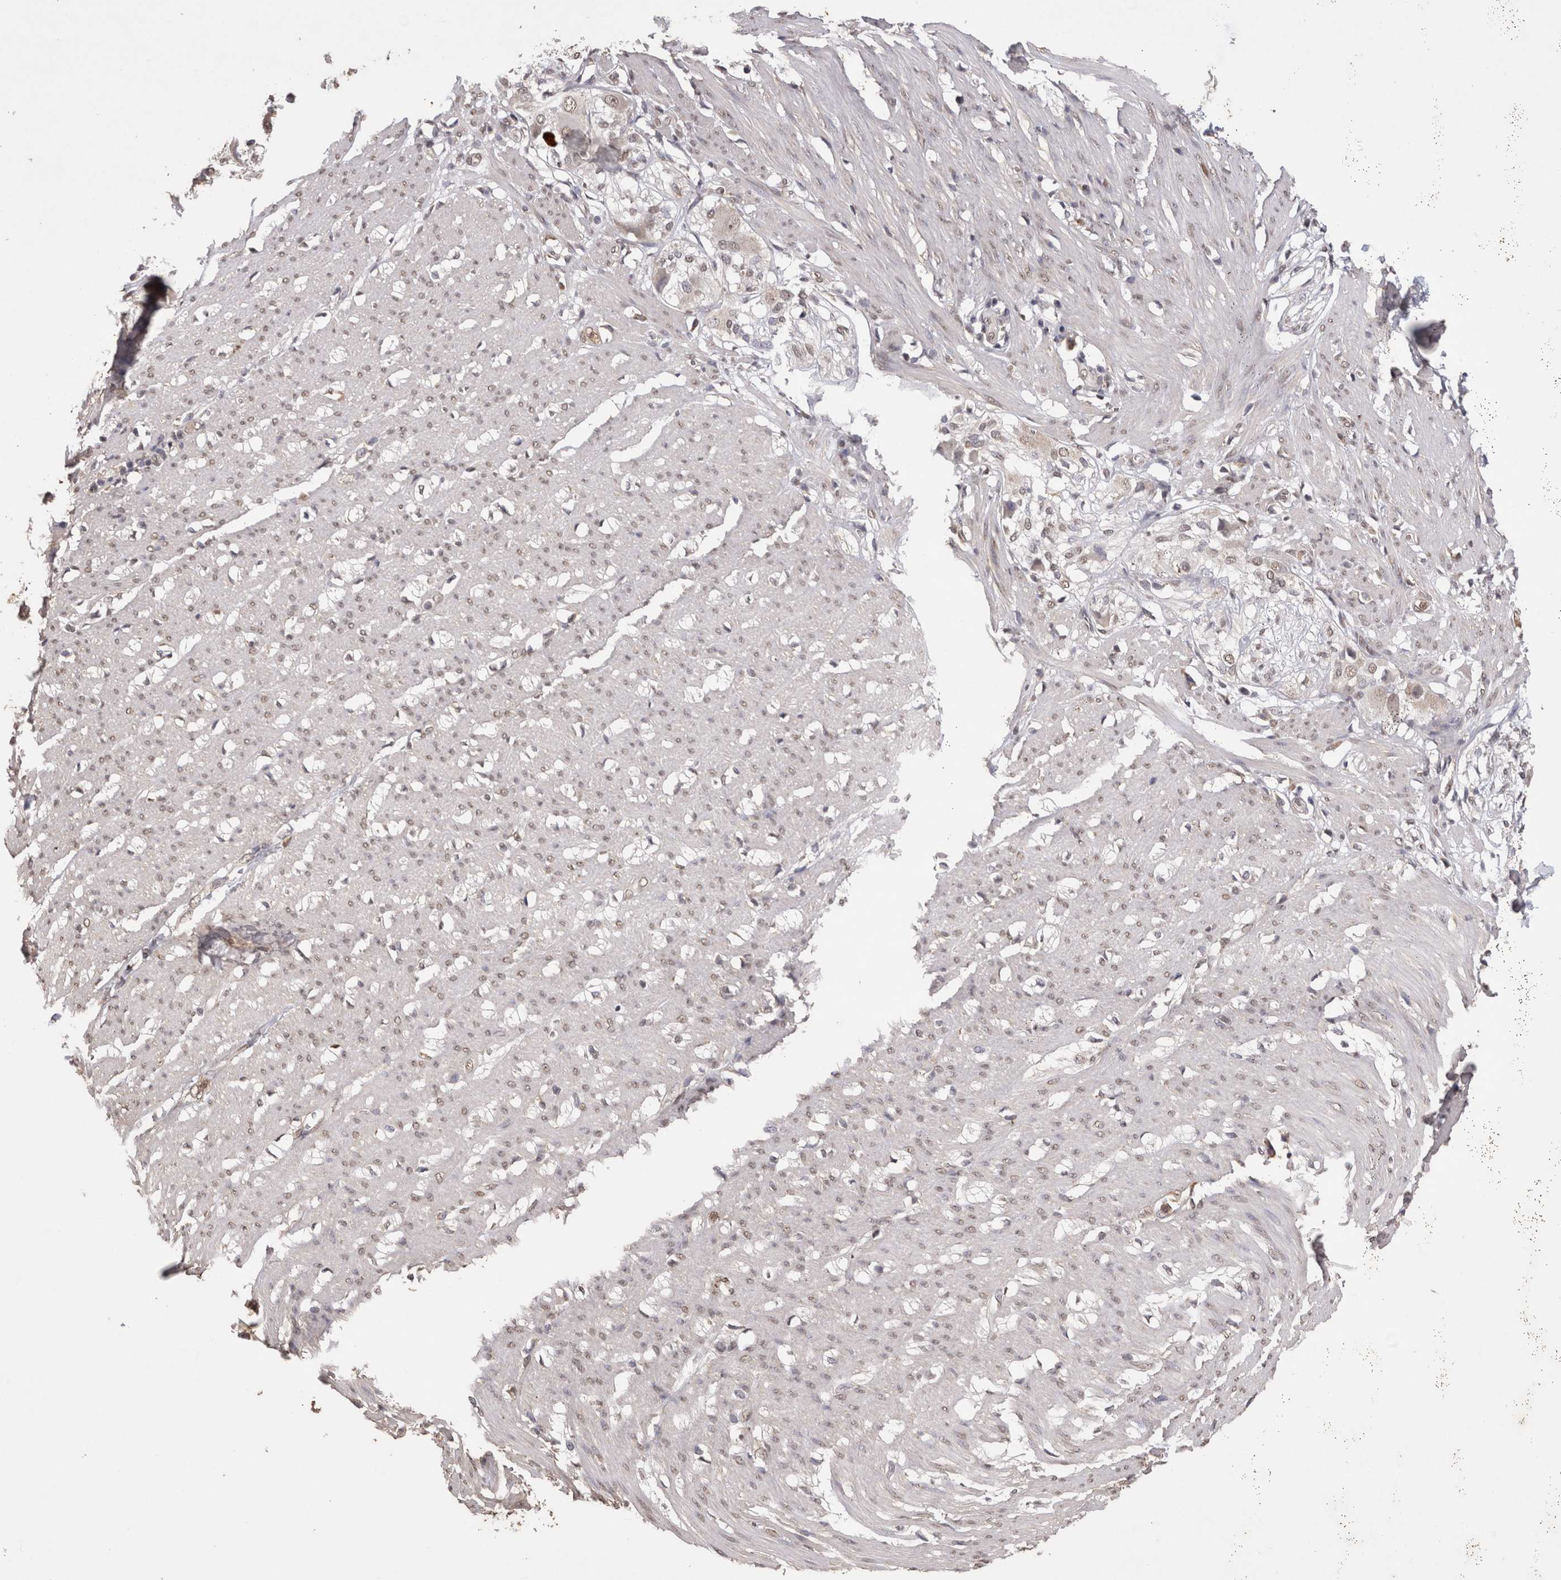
{"staining": {"intensity": "weak", "quantity": "25%-75%", "location": "nuclear"}, "tissue": "smooth muscle", "cell_type": "Smooth muscle cells", "image_type": "normal", "snomed": [{"axis": "morphology", "description": "Normal tissue, NOS"}, {"axis": "morphology", "description": "Adenocarcinoma, NOS"}, {"axis": "topography", "description": "Colon"}, {"axis": "topography", "description": "Peripheral nerve tissue"}], "caption": "DAB (3,3'-diaminobenzidine) immunohistochemical staining of unremarkable human smooth muscle reveals weak nuclear protein staining in about 25%-75% of smooth muscle cells.", "gene": "GRK5", "patient": {"sex": "male", "age": 14}}